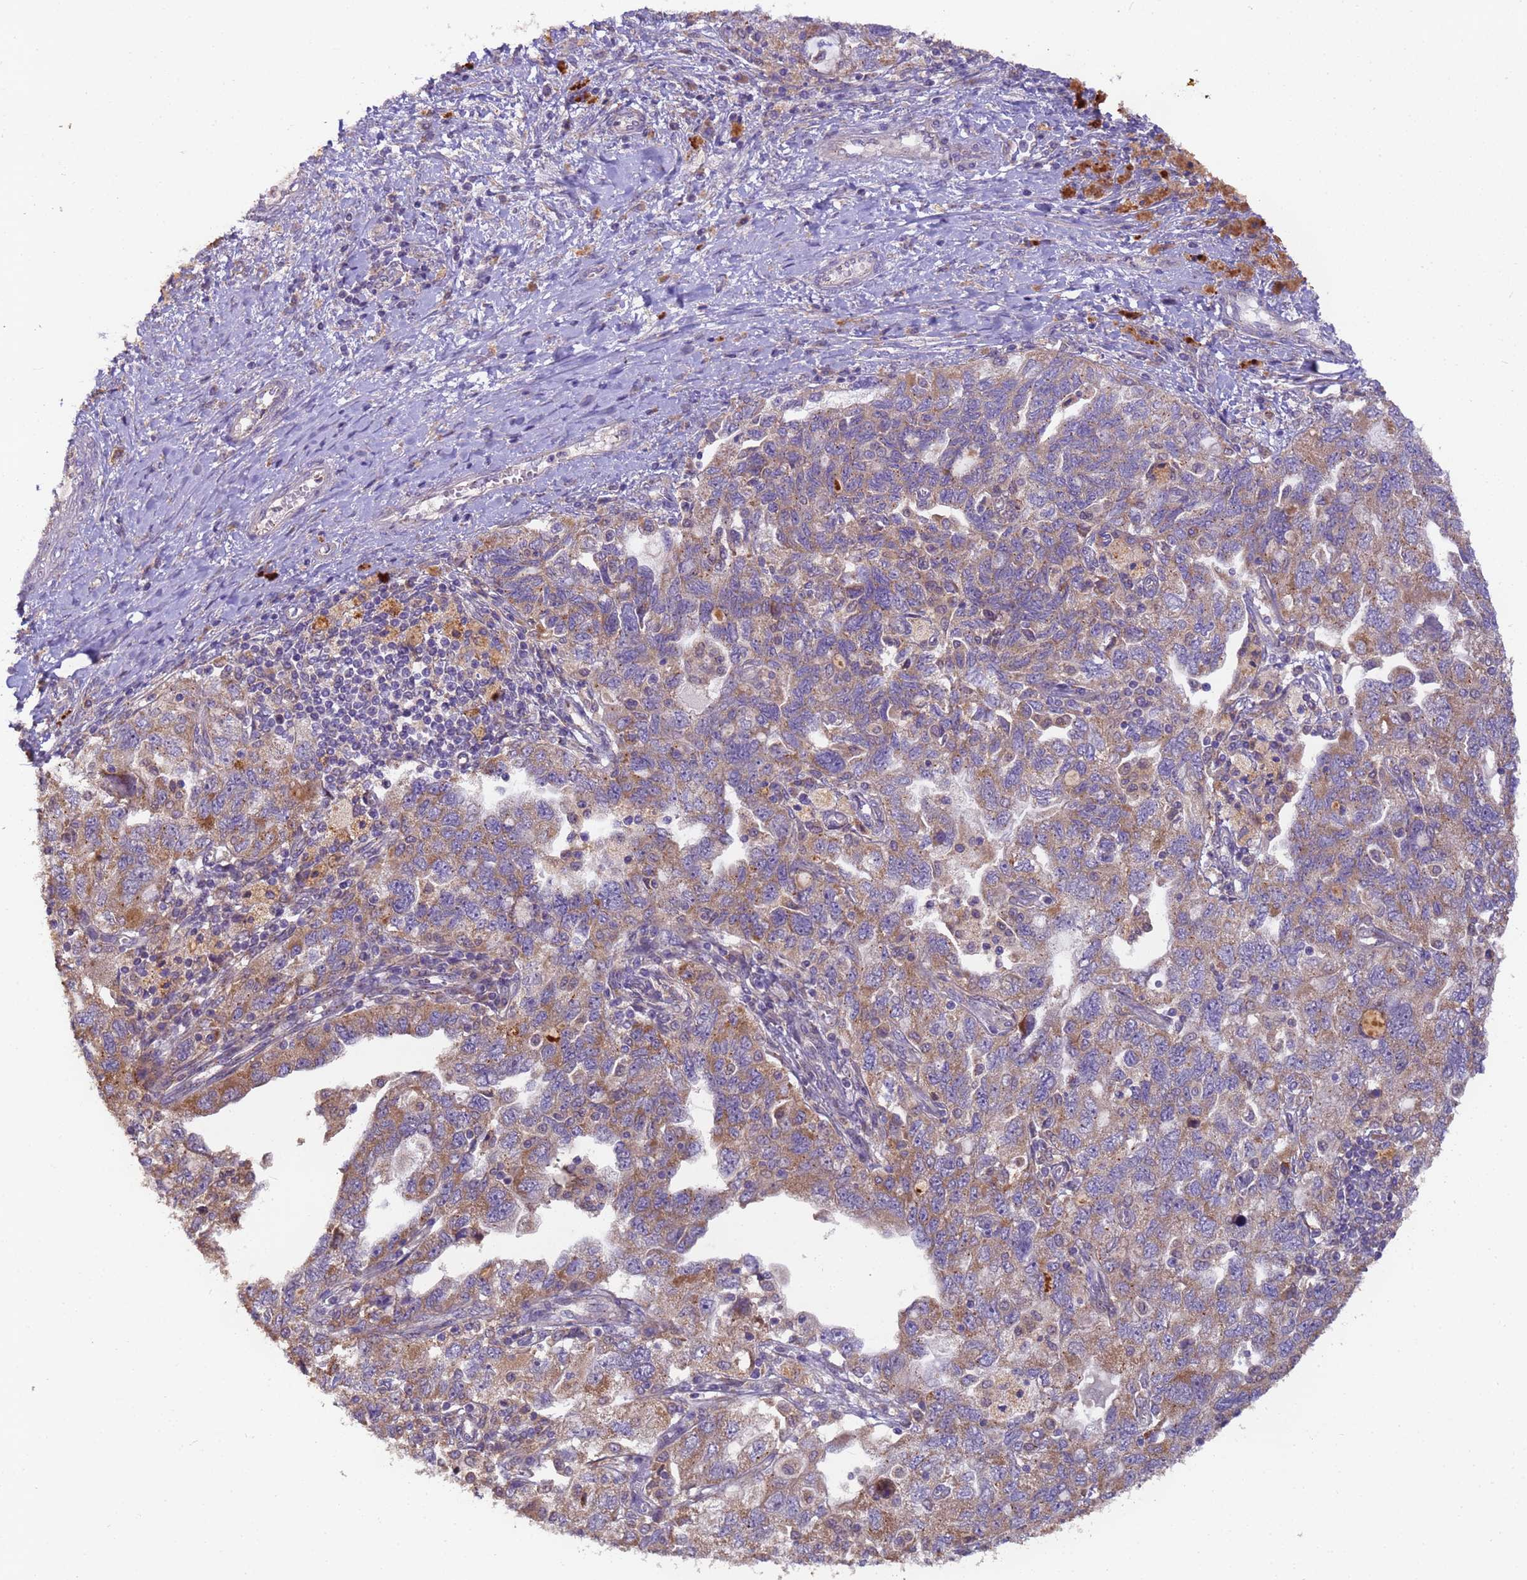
{"staining": {"intensity": "moderate", "quantity": ">75%", "location": "cytoplasmic/membranous"}, "tissue": "ovarian cancer", "cell_type": "Tumor cells", "image_type": "cancer", "snomed": [{"axis": "morphology", "description": "Carcinoma, NOS"}, {"axis": "morphology", "description": "Cystadenocarcinoma, serous, NOS"}, {"axis": "topography", "description": "Ovary"}], "caption": "Brown immunohistochemical staining in ovarian cancer (serous cystadenocarcinoma) demonstrates moderate cytoplasmic/membranous staining in about >75% of tumor cells.", "gene": "TIGAR", "patient": {"sex": "female", "age": 69}}